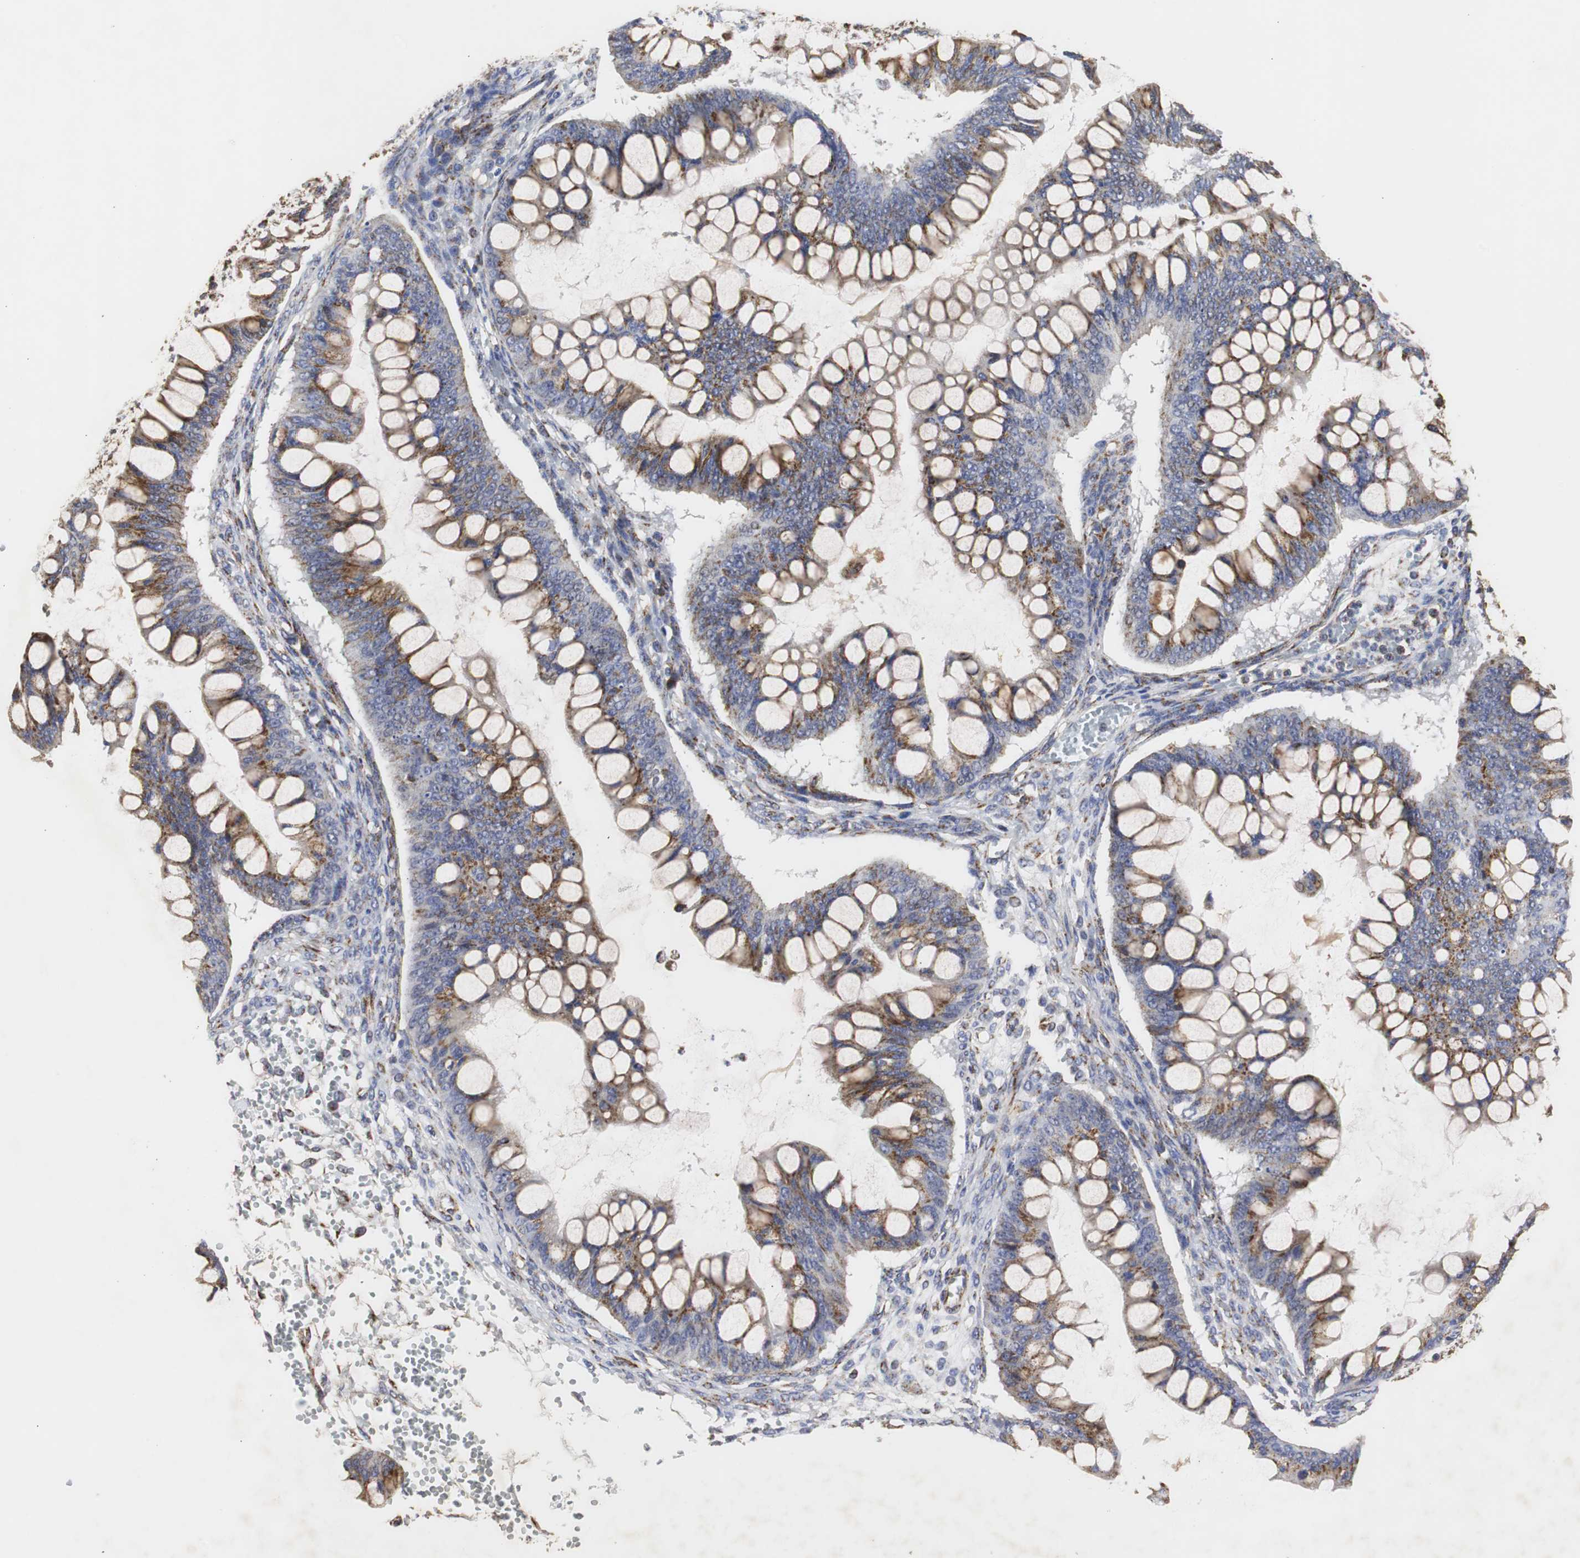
{"staining": {"intensity": "moderate", "quantity": ">75%", "location": "cytoplasmic/membranous"}, "tissue": "ovarian cancer", "cell_type": "Tumor cells", "image_type": "cancer", "snomed": [{"axis": "morphology", "description": "Cystadenocarcinoma, mucinous, NOS"}, {"axis": "topography", "description": "Ovary"}], "caption": "This is a photomicrograph of immunohistochemistry staining of mucinous cystadenocarcinoma (ovarian), which shows moderate staining in the cytoplasmic/membranous of tumor cells.", "gene": "HSD17B10", "patient": {"sex": "female", "age": 73}}